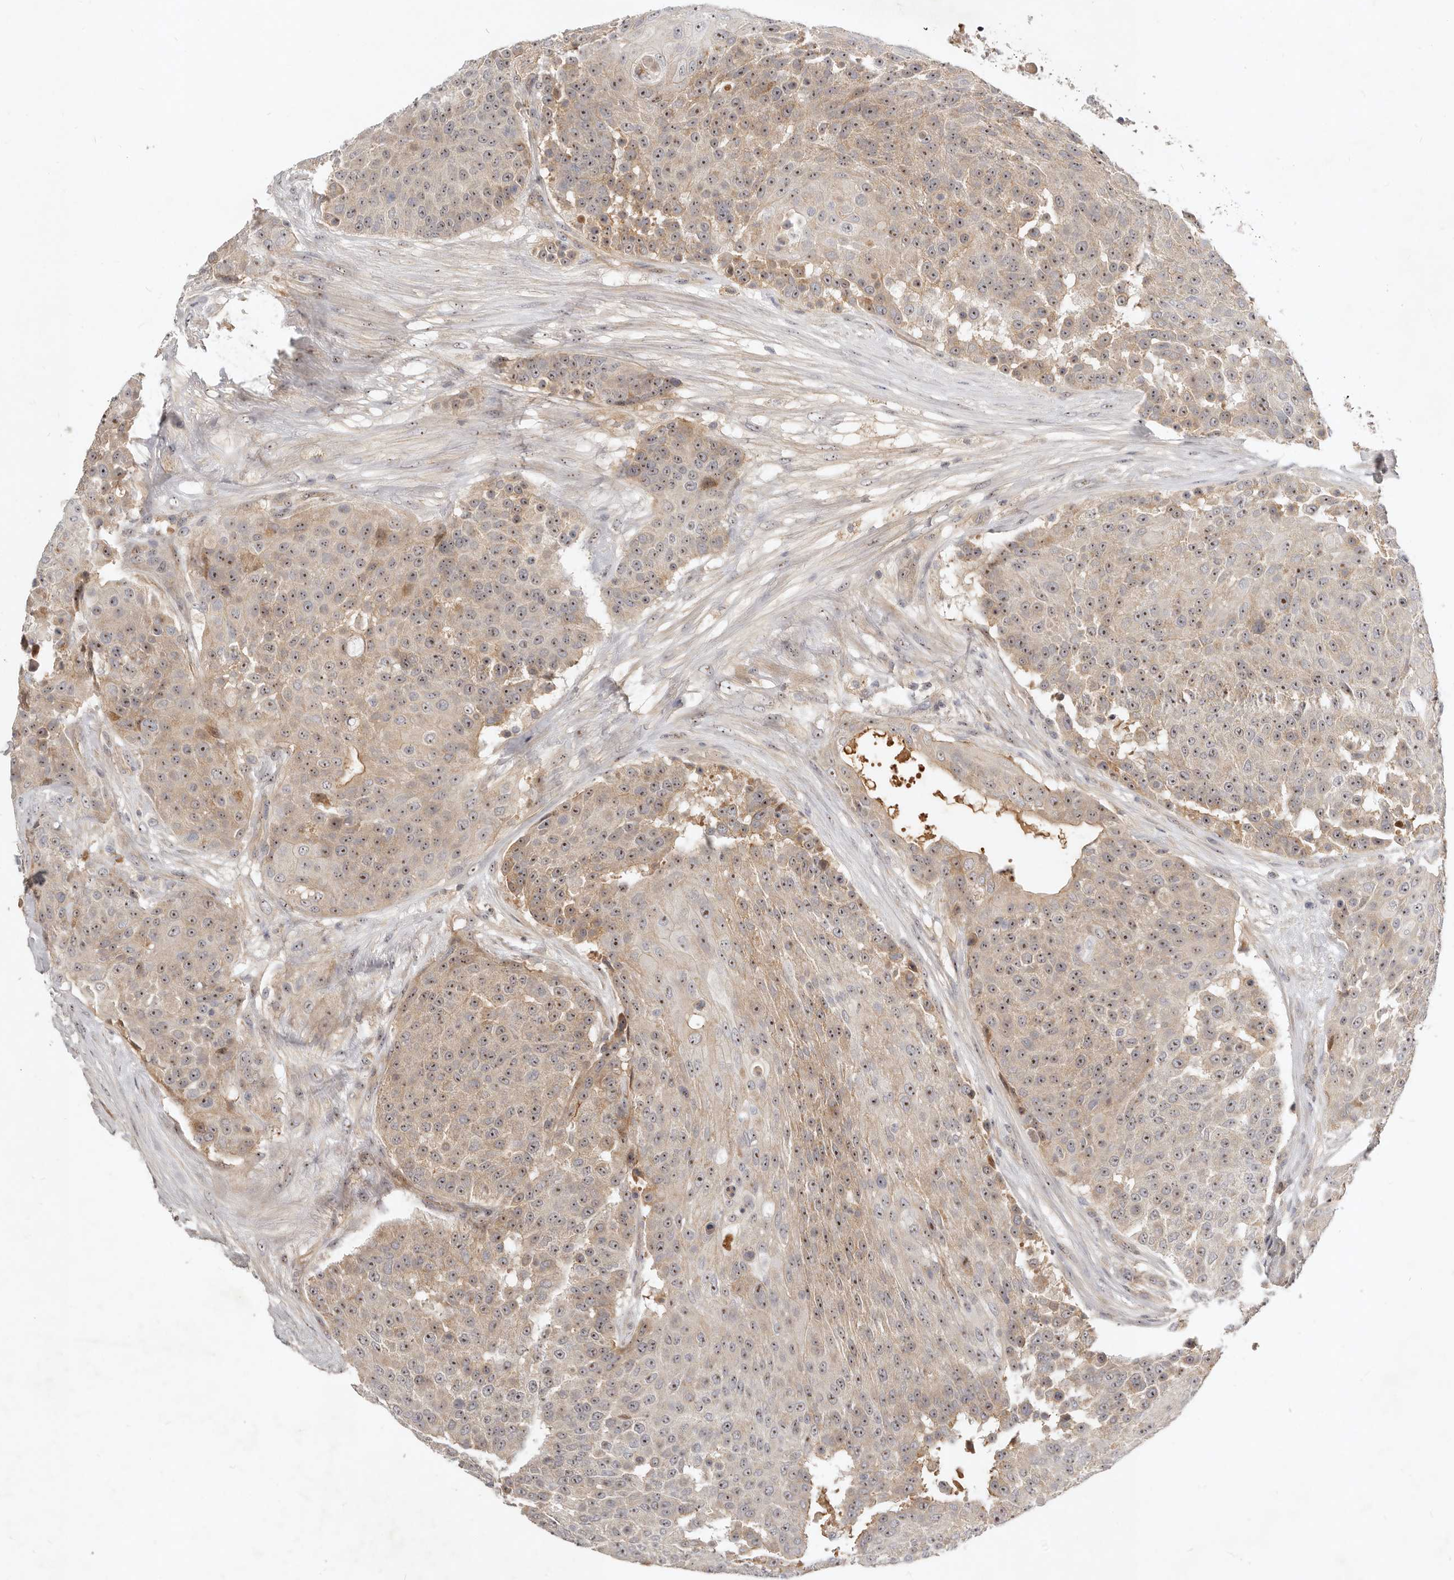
{"staining": {"intensity": "moderate", "quantity": ">75%", "location": "nuclear"}, "tissue": "urothelial cancer", "cell_type": "Tumor cells", "image_type": "cancer", "snomed": [{"axis": "morphology", "description": "Urothelial carcinoma, High grade"}, {"axis": "topography", "description": "Urinary bladder"}], "caption": "Human urothelial cancer stained with a protein marker shows moderate staining in tumor cells.", "gene": "MICALL2", "patient": {"sex": "female", "age": 63}}